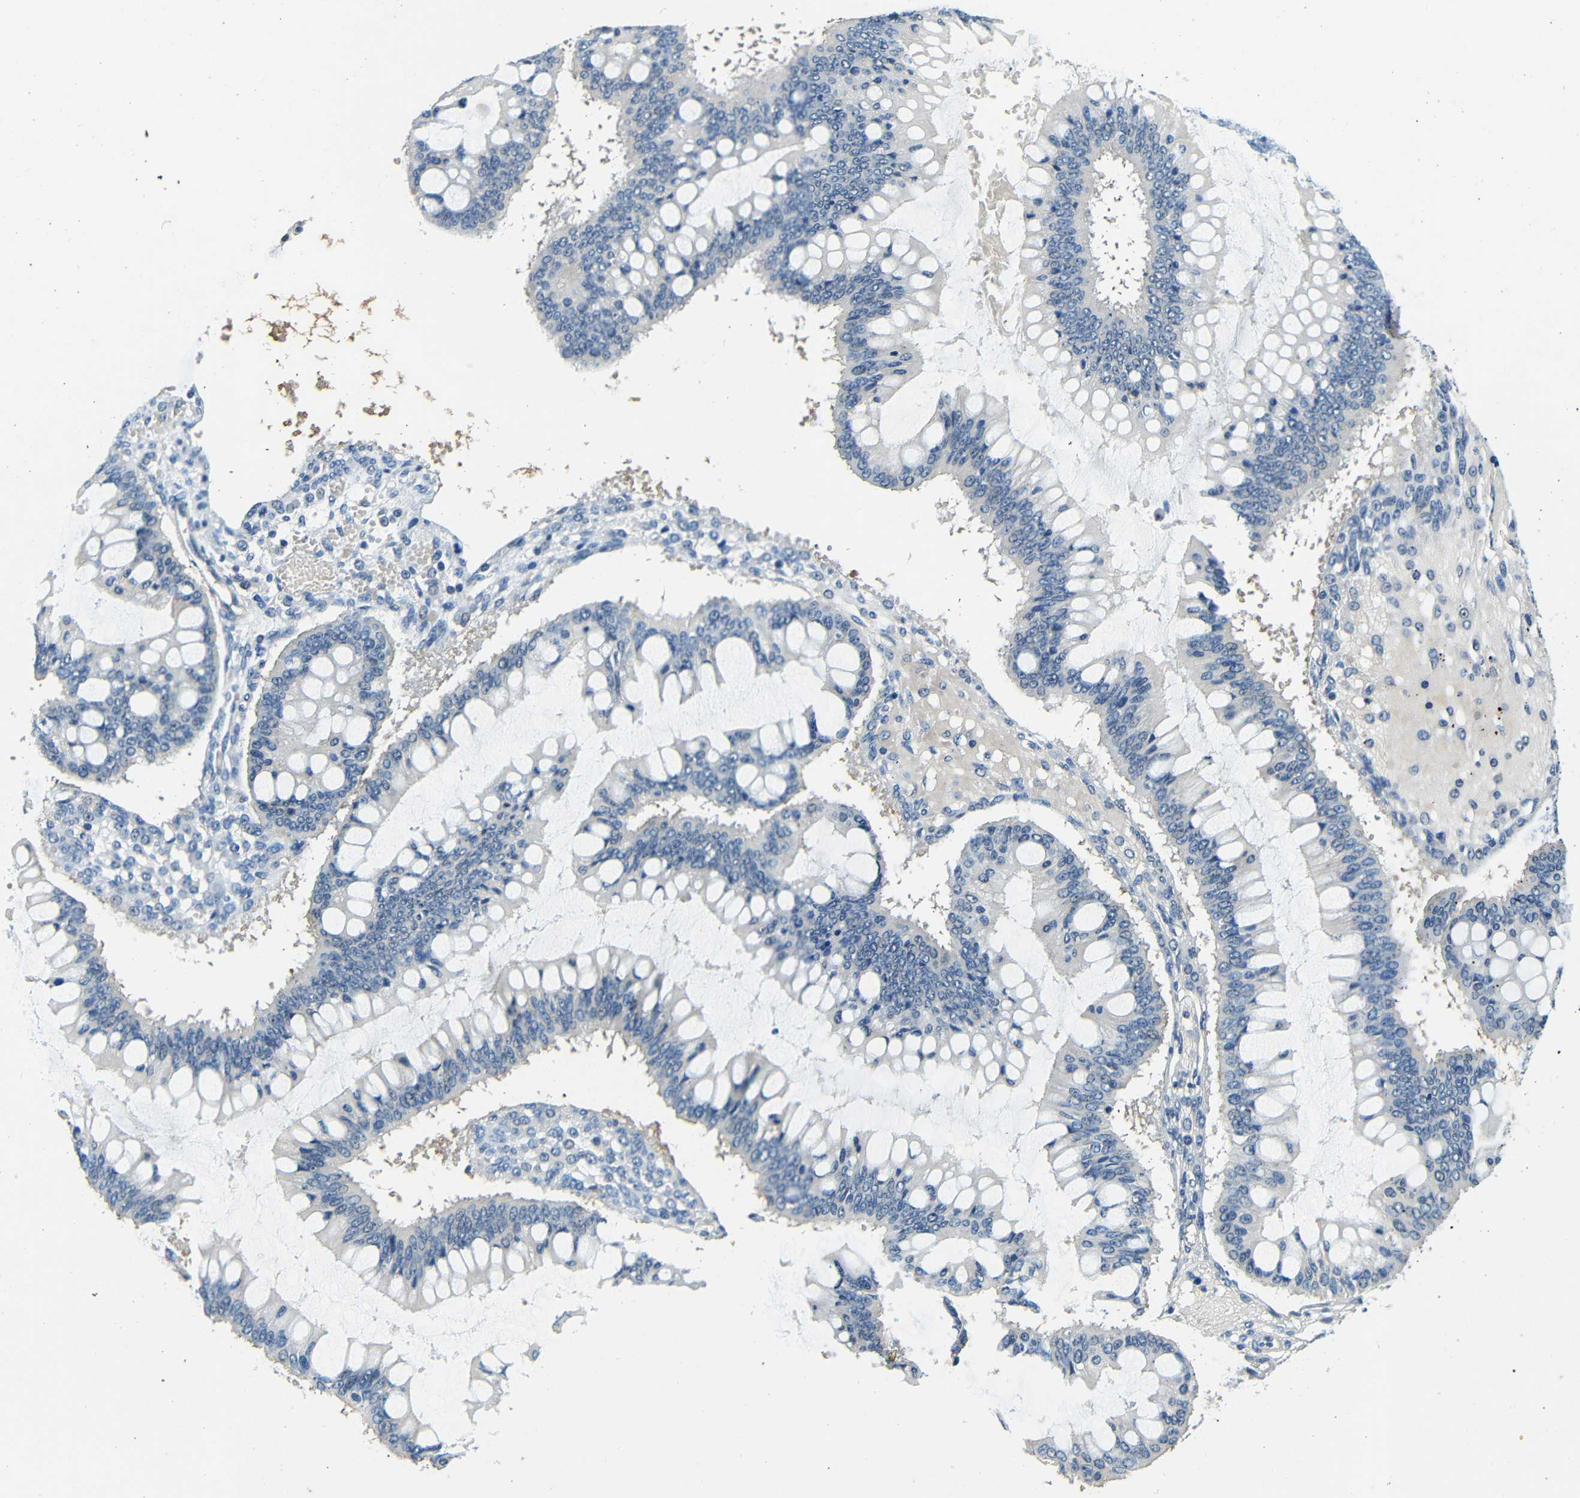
{"staining": {"intensity": "negative", "quantity": "none", "location": "none"}, "tissue": "ovarian cancer", "cell_type": "Tumor cells", "image_type": "cancer", "snomed": [{"axis": "morphology", "description": "Cystadenocarcinoma, mucinous, NOS"}, {"axis": "topography", "description": "Ovary"}], "caption": "Protein analysis of mucinous cystadenocarcinoma (ovarian) displays no significant positivity in tumor cells. Nuclei are stained in blue.", "gene": "ADAP1", "patient": {"sex": "female", "age": 73}}